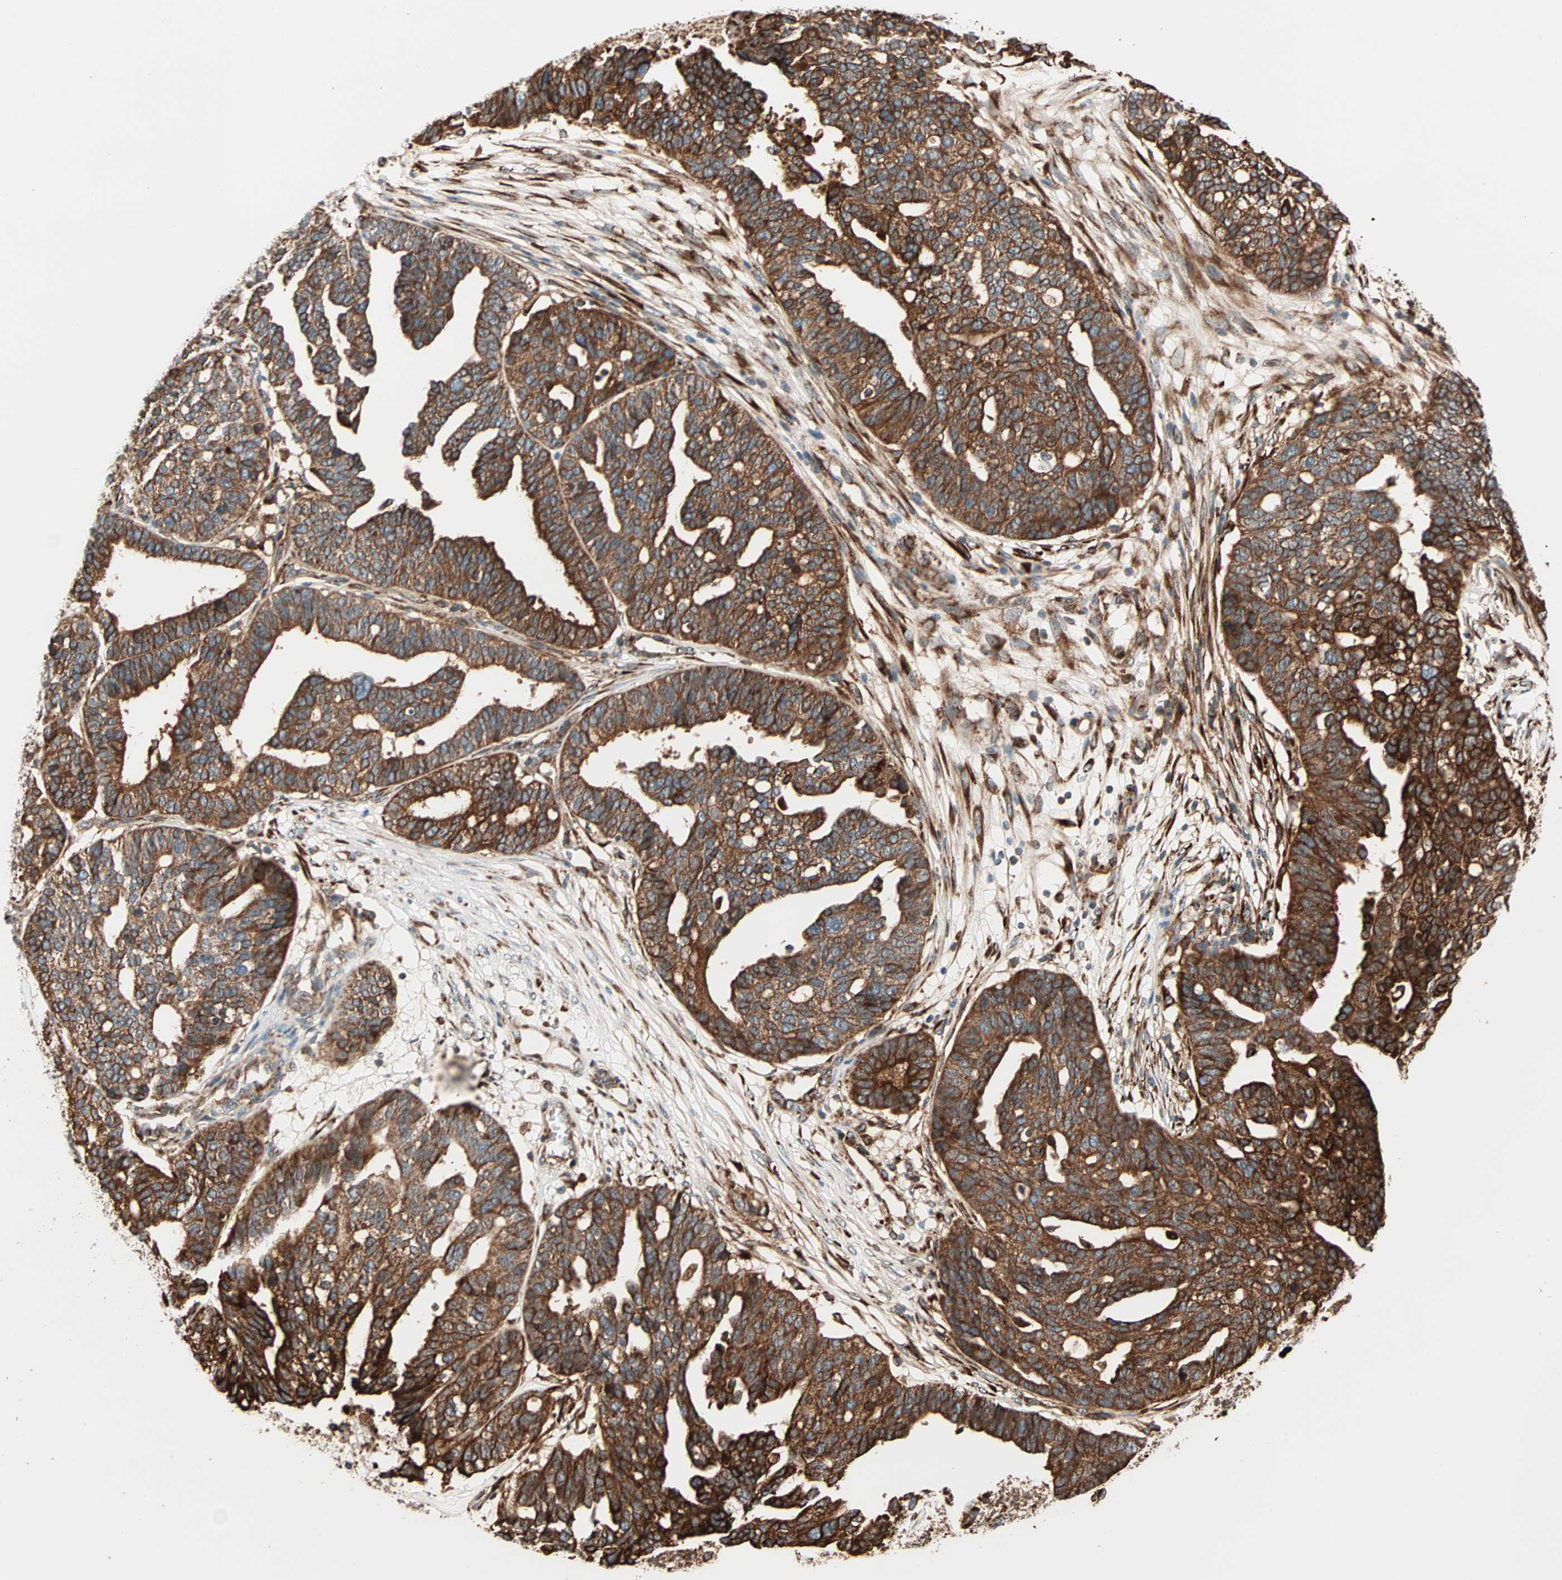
{"staining": {"intensity": "strong", "quantity": ">75%", "location": "cytoplasmic/membranous"}, "tissue": "ovarian cancer", "cell_type": "Tumor cells", "image_type": "cancer", "snomed": [{"axis": "morphology", "description": "Cystadenocarcinoma, serous, NOS"}, {"axis": "topography", "description": "Ovary"}], "caption": "Ovarian cancer stained with DAB (3,3'-diaminobenzidine) IHC reveals high levels of strong cytoplasmic/membranous staining in approximately >75% of tumor cells.", "gene": "P4HA1", "patient": {"sex": "female", "age": 59}}